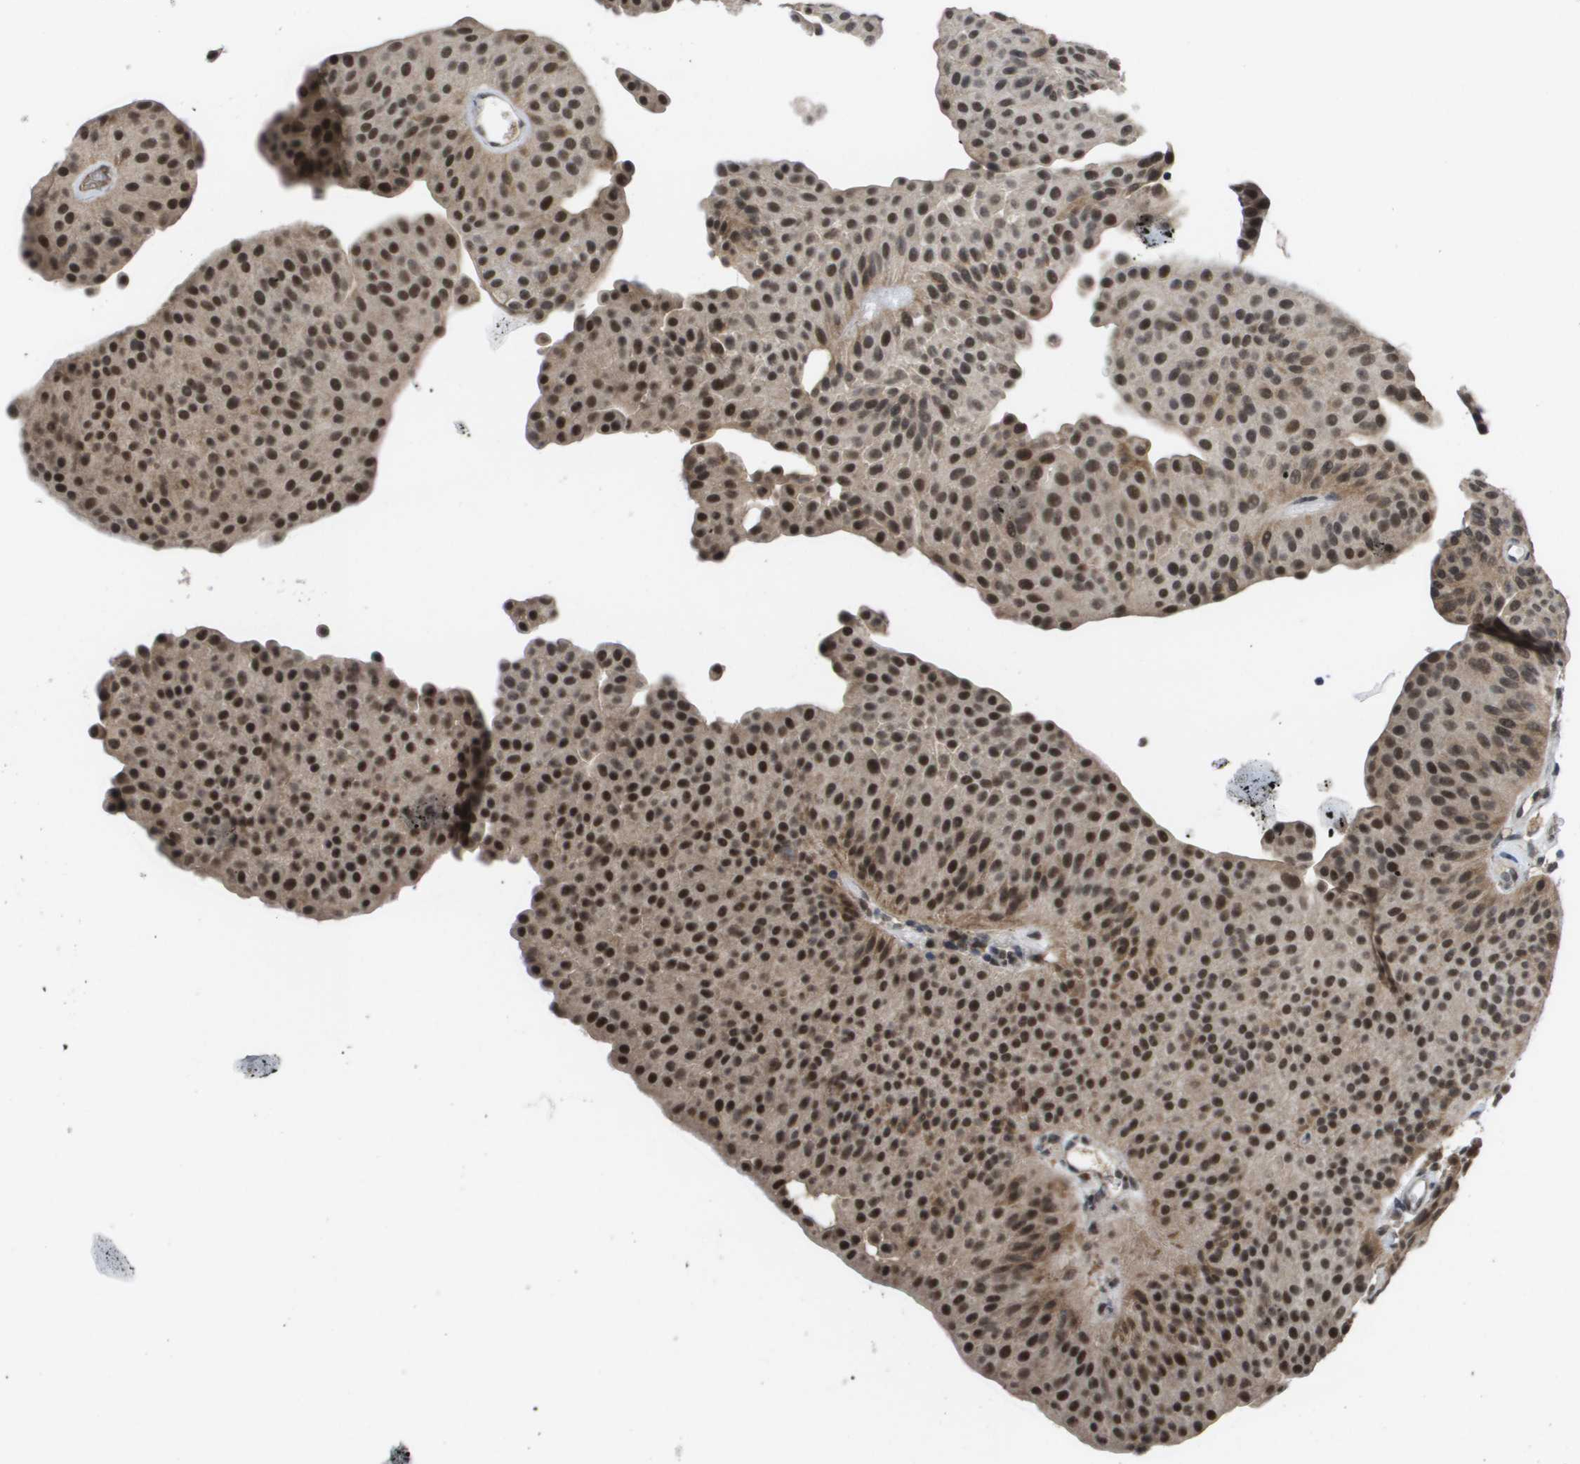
{"staining": {"intensity": "strong", "quantity": ">75%", "location": "cytoplasmic/membranous,nuclear"}, "tissue": "urothelial cancer", "cell_type": "Tumor cells", "image_type": "cancer", "snomed": [{"axis": "morphology", "description": "Urothelial carcinoma, Low grade"}, {"axis": "topography", "description": "Urinary bladder"}], "caption": "Urothelial cancer stained with IHC reveals strong cytoplasmic/membranous and nuclear staining in approximately >75% of tumor cells. (DAB (3,3'-diaminobenzidine) IHC, brown staining for protein, blue staining for nuclei).", "gene": "AMBRA1", "patient": {"sex": "female", "age": 60}}